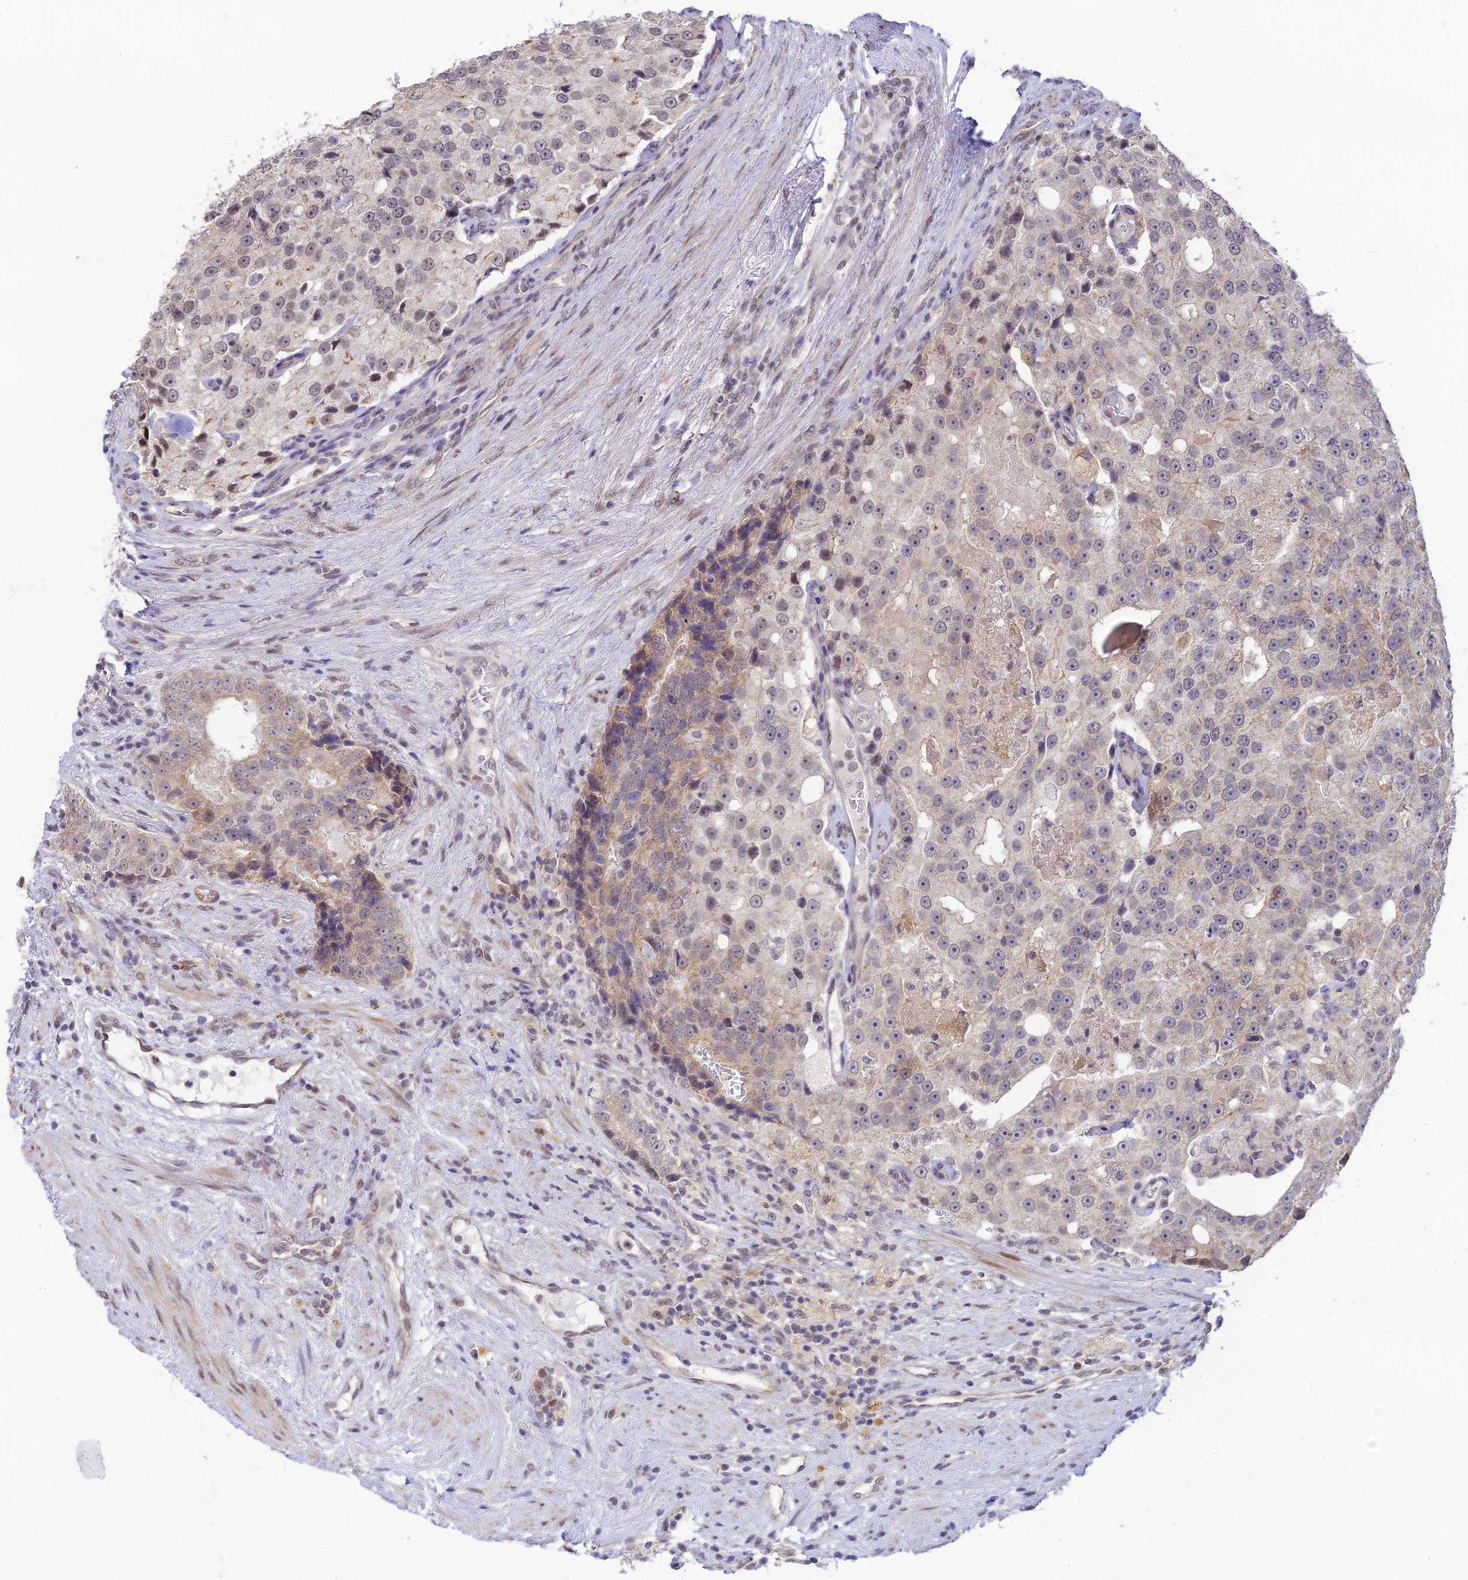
{"staining": {"intensity": "weak", "quantity": "25%-75%", "location": "cytoplasmic/membranous,nuclear"}, "tissue": "prostate cancer", "cell_type": "Tumor cells", "image_type": "cancer", "snomed": [{"axis": "morphology", "description": "Adenocarcinoma, High grade"}, {"axis": "topography", "description": "Prostate"}], "caption": "A high-resolution image shows immunohistochemistry staining of high-grade adenocarcinoma (prostate), which exhibits weak cytoplasmic/membranous and nuclear staining in about 25%-75% of tumor cells. (brown staining indicates protein expression, while blue staining denotes nuclei).", "gene": "MICOS13", "patient": {"sex": "male", "age": 70}}